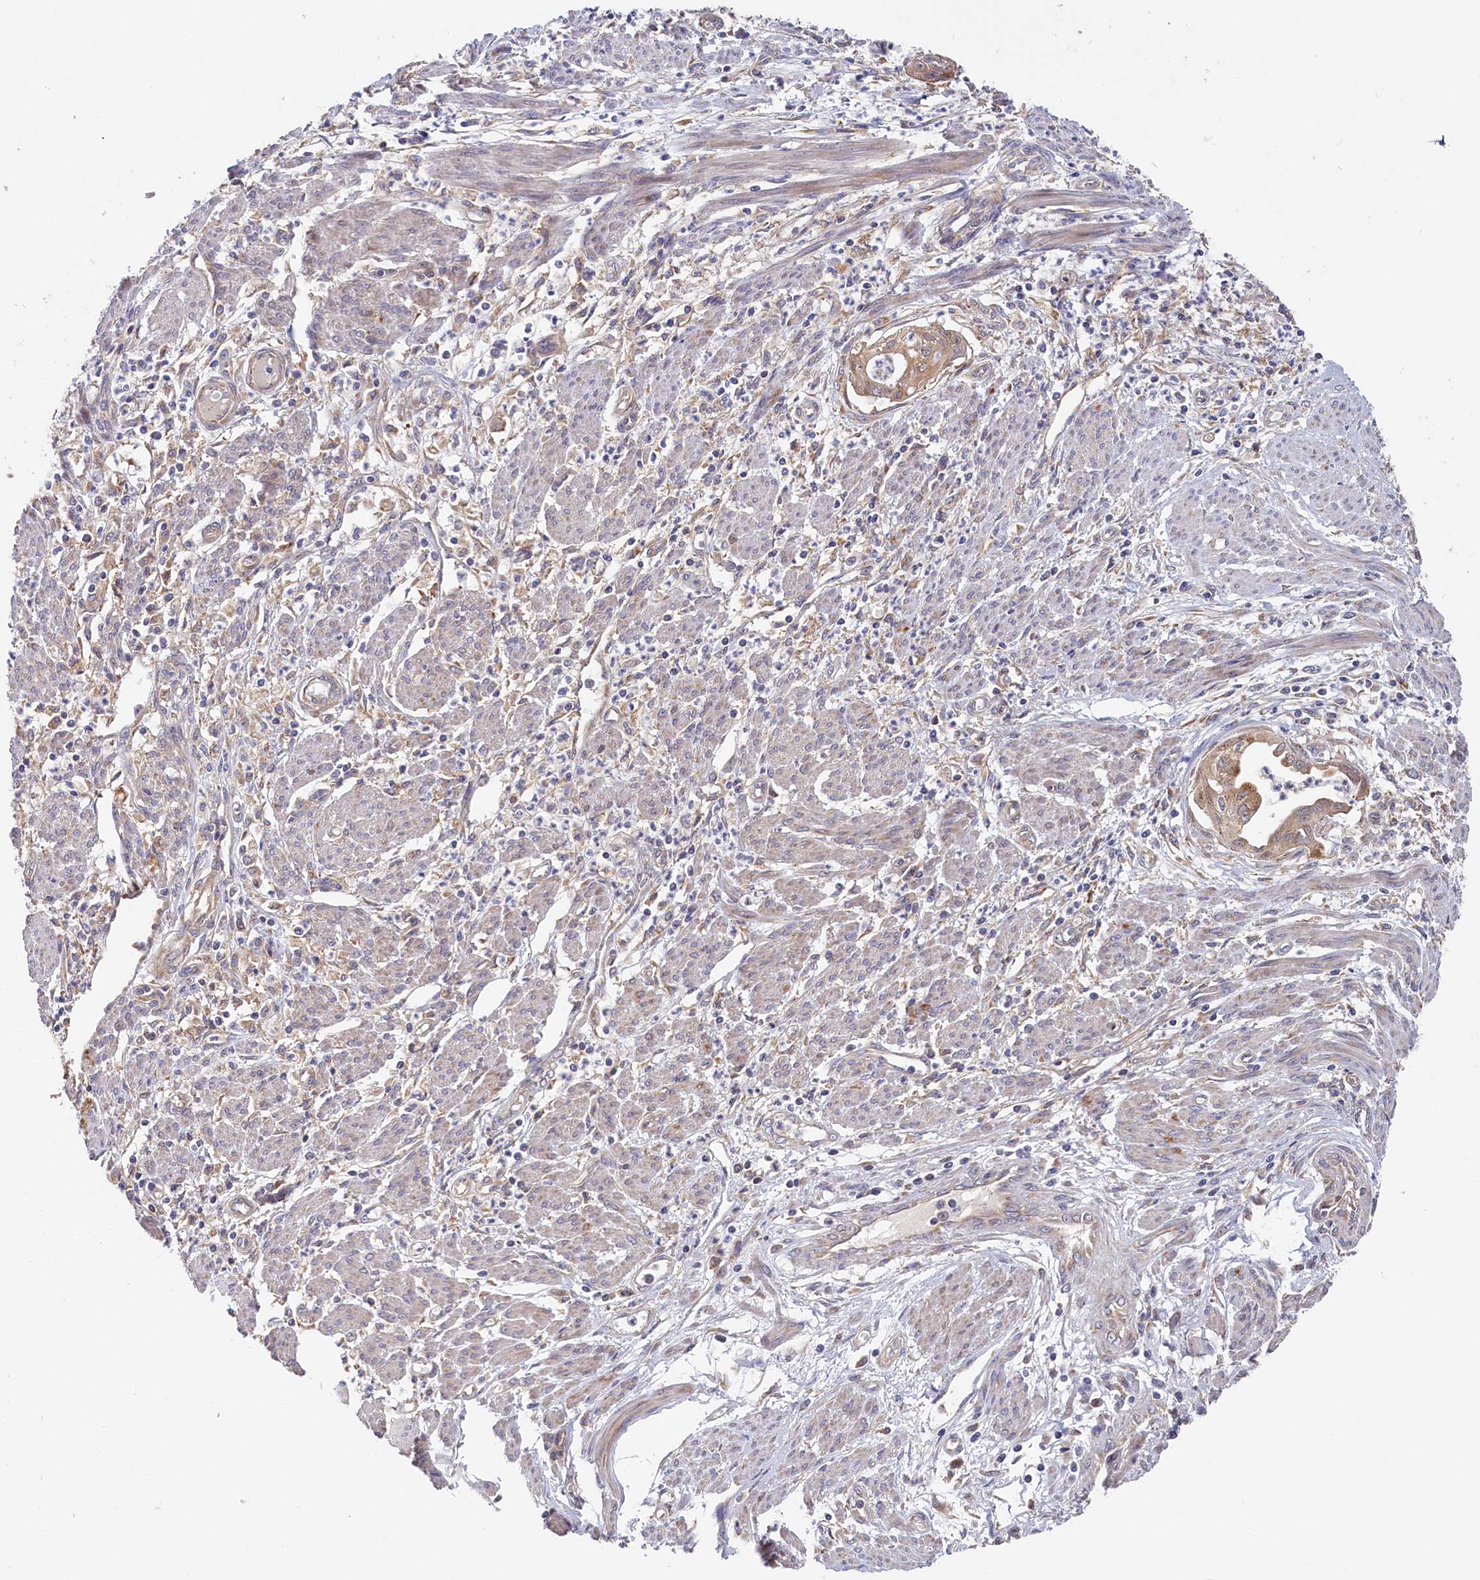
{"staining": {"intensity": "moderate", "quantity": "25%-75%", "location": "cytoplasmic/membranous"}, "tissue": "endometrial cancer", "cell_type": "Tumor cells", "image_type": "cancer", "snomed": [{"axis": "morphology", "description": "Adenocarcinoma, NOS"}, {"axis": "topography", "description": "Endometrium"}], "caption": "High-power microscopy captured an immunohistochemistry photomicrograph of adenocarcinoma (endometrial), revealing moderate cytoplasmic/membranous positivity in approximately 25%-75% of tumor cells. (Brightfield microscopy of DAB IHC at high magnification).", "gene": "CEP44", "patient": {"sex": "female", "age": 73}}